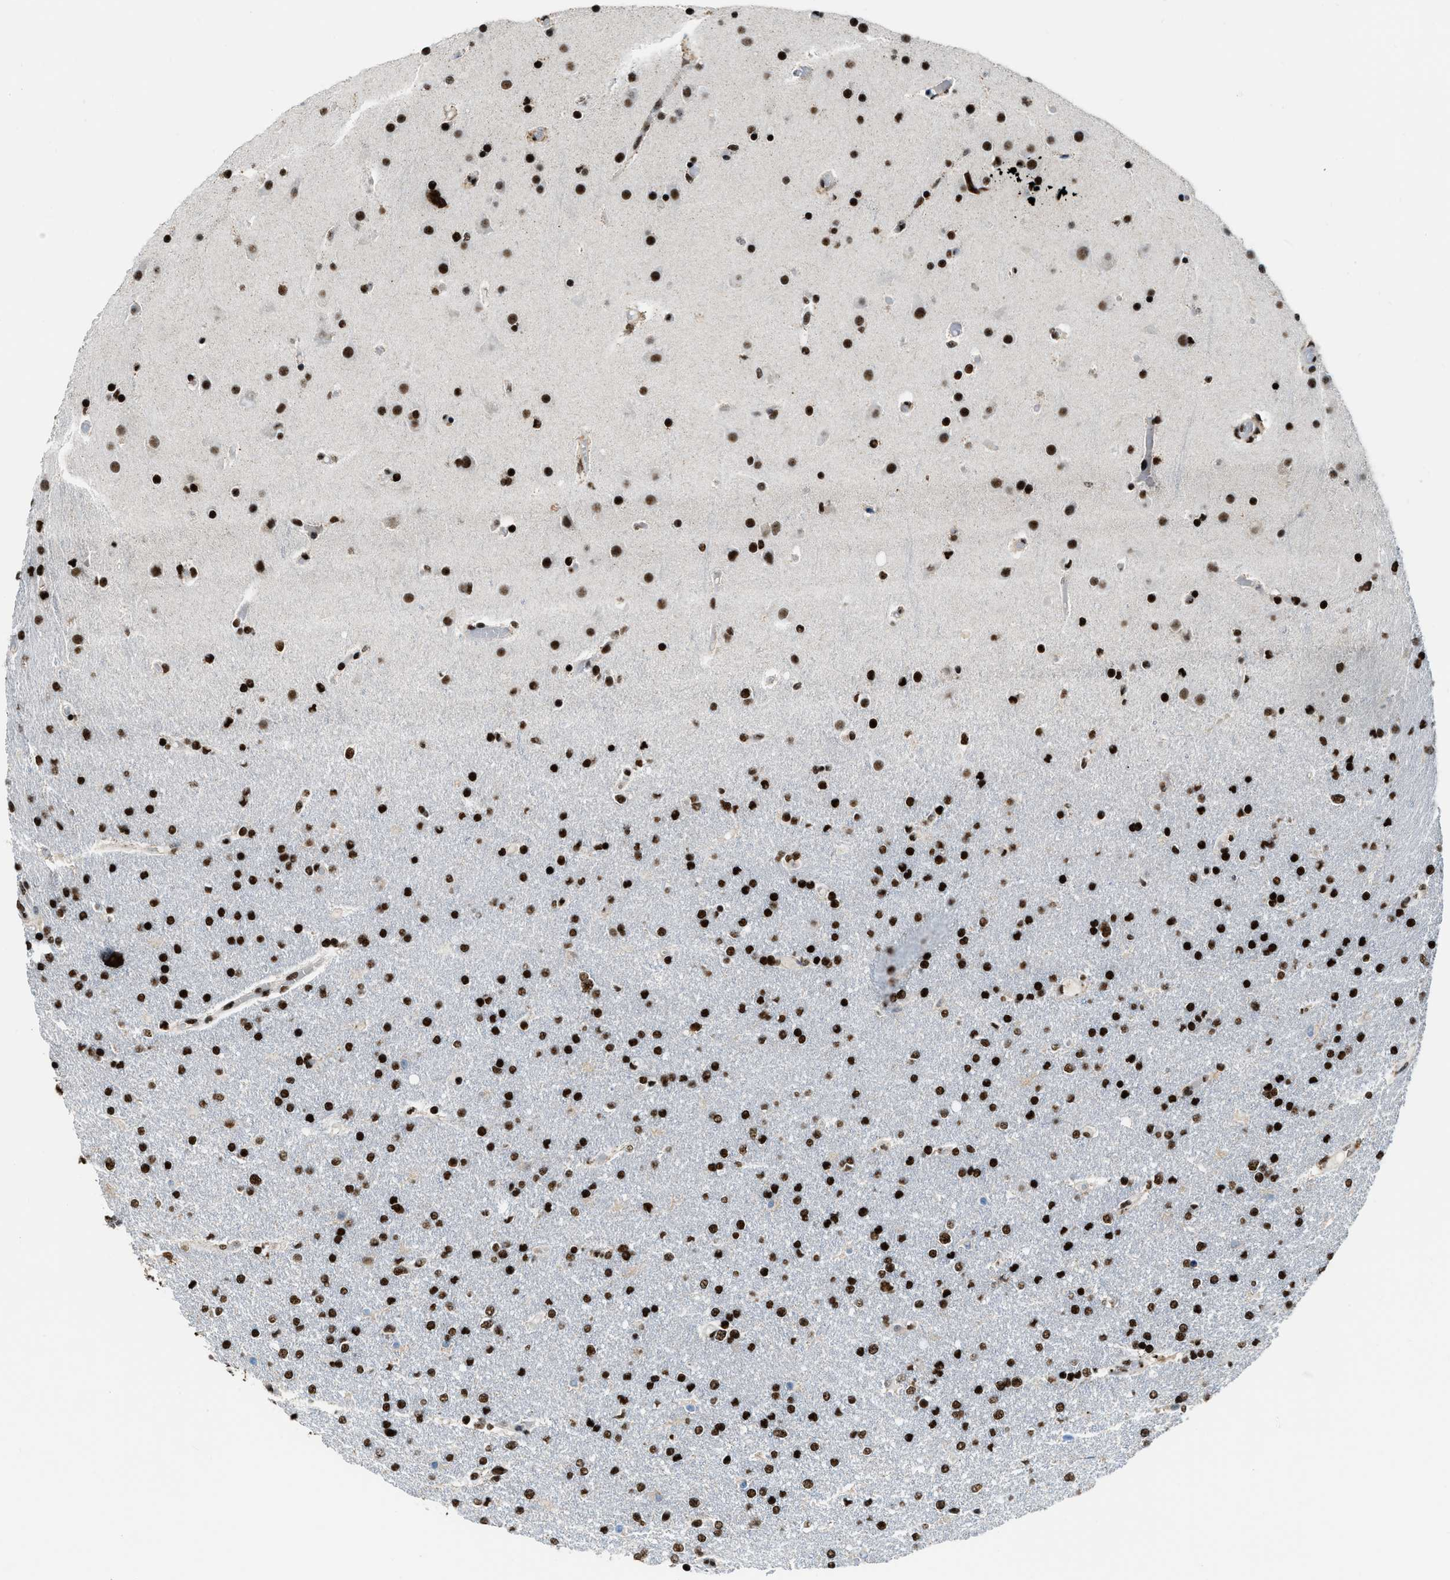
{"staining": {"intensity": "strong", "quantity": ">75%", "location": "nuclear"}, "tissue": "glioma", "cell_type": "Tumor cells", "image_type": "cancer", "snomed": [{"axis": "morphology", "description": "Glioma, malignant, High grade"}, {"axis": "topography", "description": "Cerebral cortex"}], "caption": "Immunohistochemical staining of human malignant high-grade glioma shows strong nuclear protein expression in about >75% of tumor cells.", "gene": "NUMA1", "patient": {"sex": "female", "age": 36}}